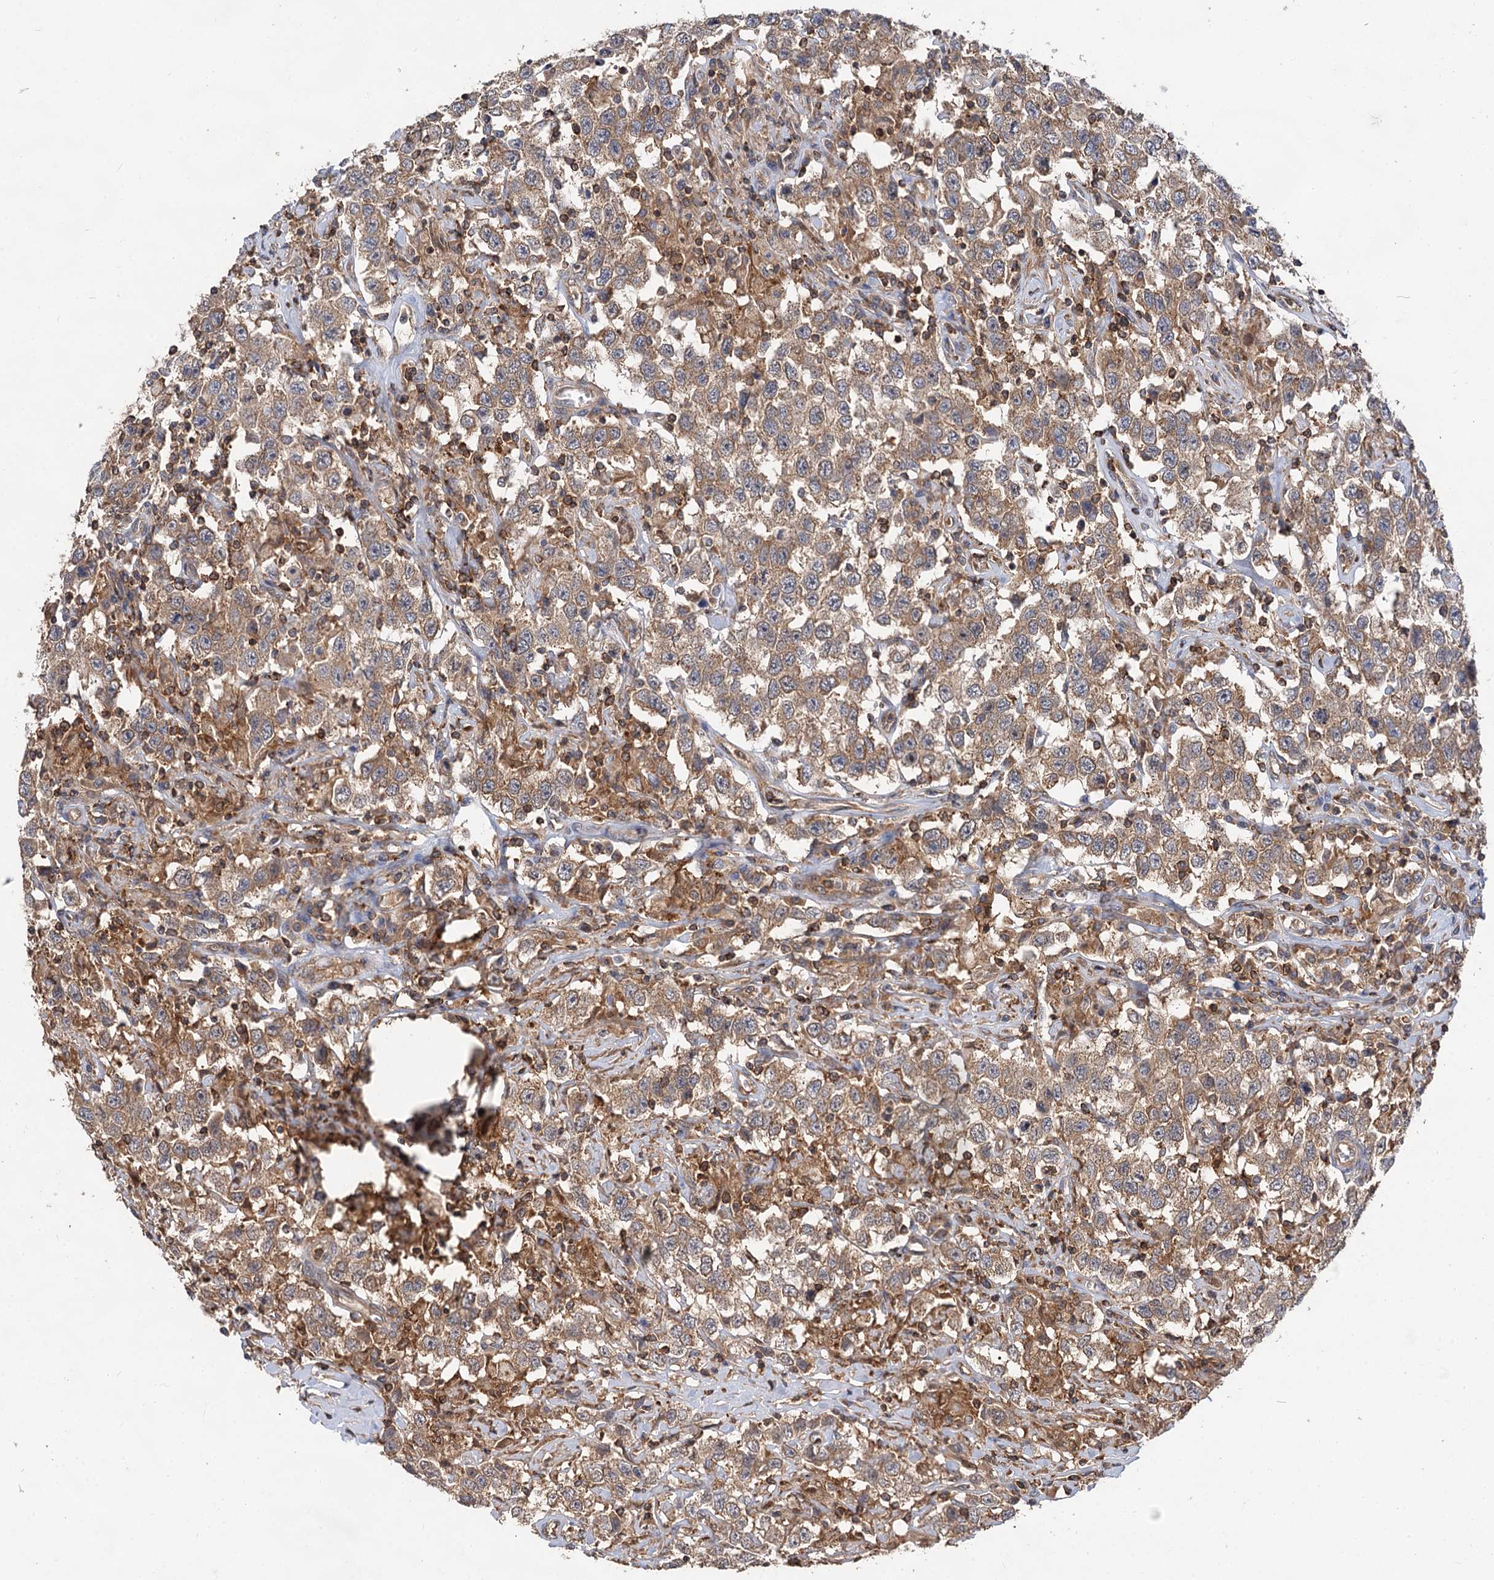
{"staining": {"intensity": "moderate", "quantity": ">75%", "location": "cytoplasmic/membranous"}, "tissue": "testis cancer", "cell_type": "Tumor cells", "image_type": "cancer", "snomed": [{"axis": "morphology", "description": "Seminoma, NOS"}, {"axis": "topography", "description": "Testis"}], "caption": "An immunohistochemistry (IHC) image of tumor tissue is shown. Protein staining in brown labels moderate cytoplasmic/membranous positivity in testis cancer (seminoma) within tumor cells.", "gene": "PACS1", "patient": {"sex": "male", "age": 41}}